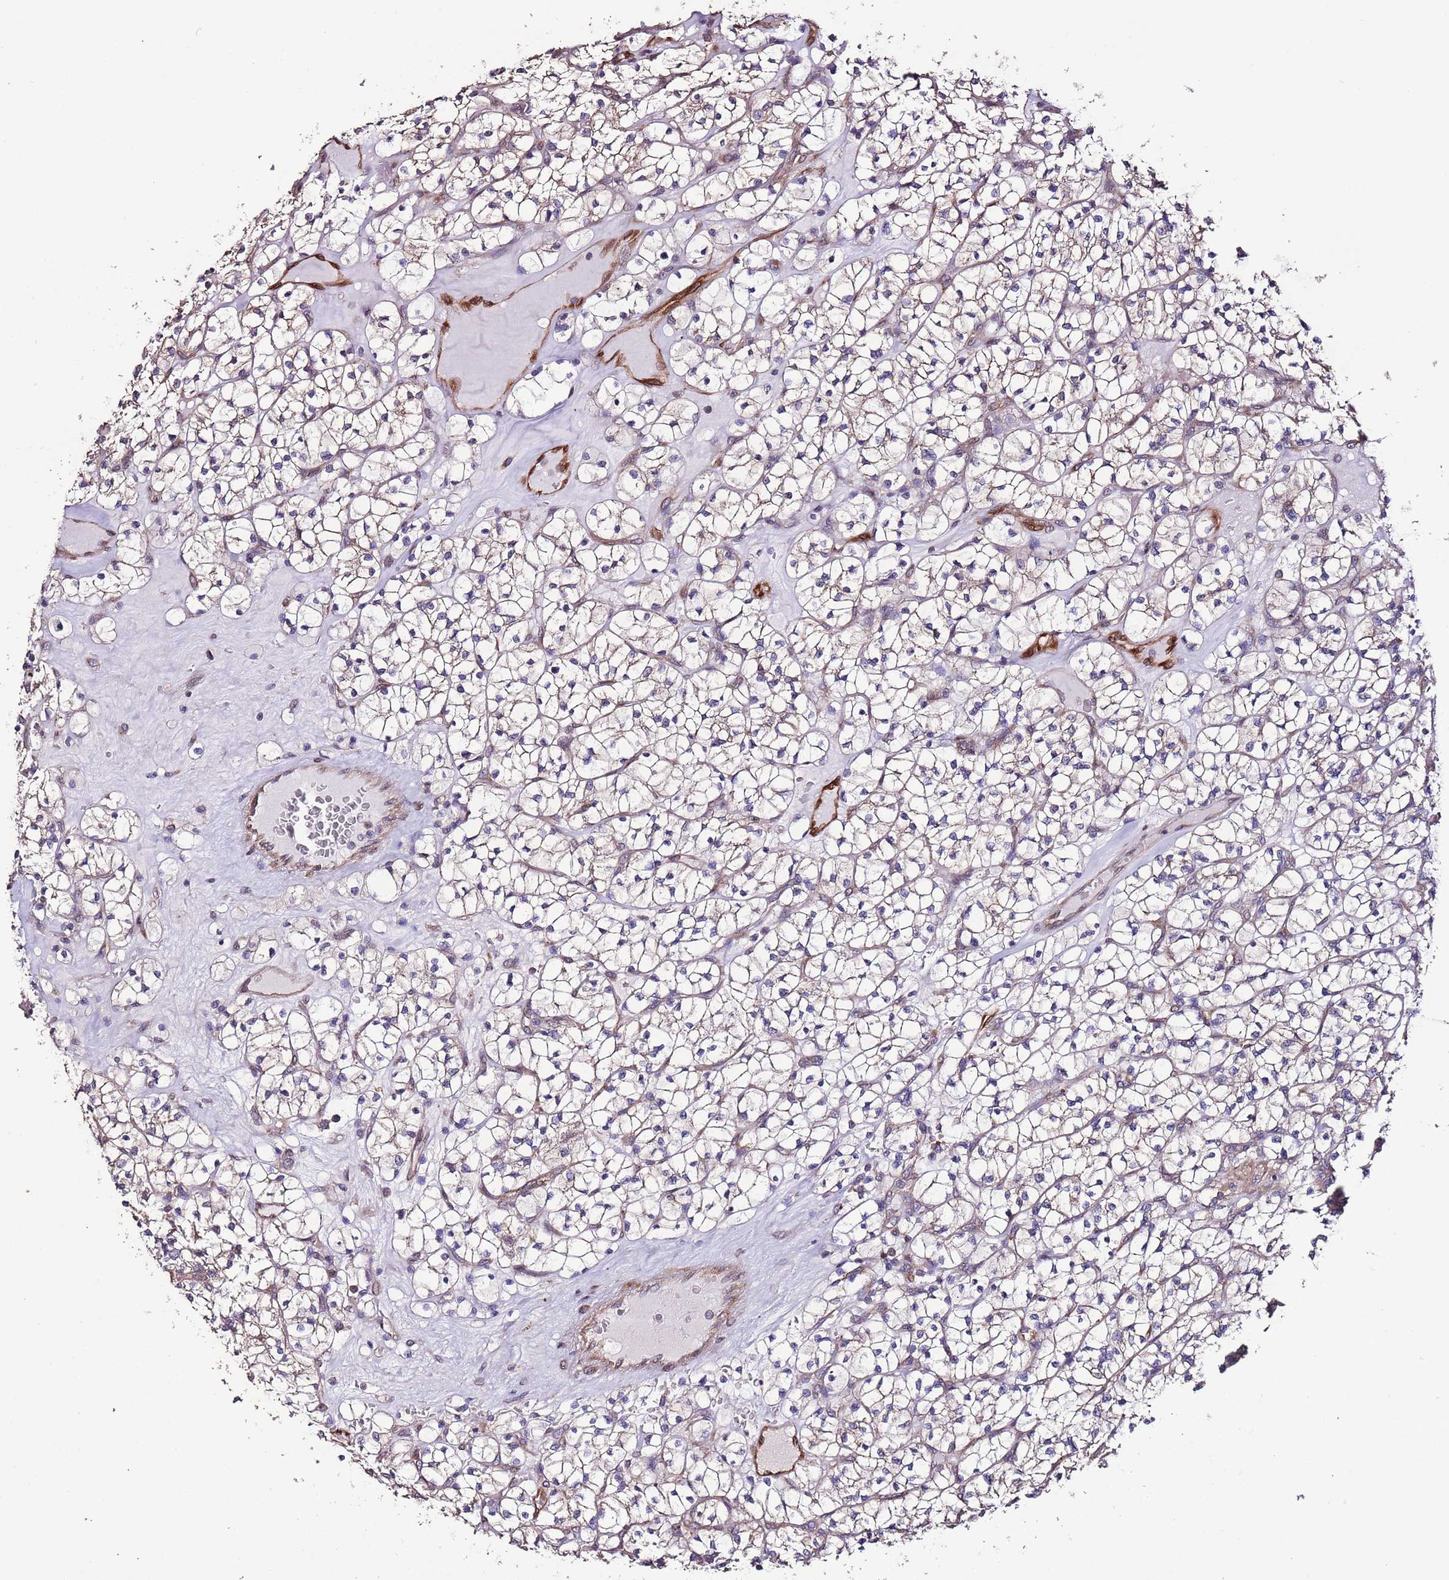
{"staining": {"intensity": "negative", "quantity": "none", "location": "none"}, "tissue": "renal cancer", "cell_type": "Tumor cells", "image_type": "cancer", "snomed": [{"axis": "morphology", "description": "Adenocarcinoma, NOS"}, {"axis": "topography", "description": "Kidney"}], "caption": "This image is of adenocarcinoma (renal) stained with IHC to label a protein in brown with the nuclei are counter-stained blue. There is no positivity in tumor cells.", "gene": "SLC41A3", "patient": {"sex": "female", "age": 64}}